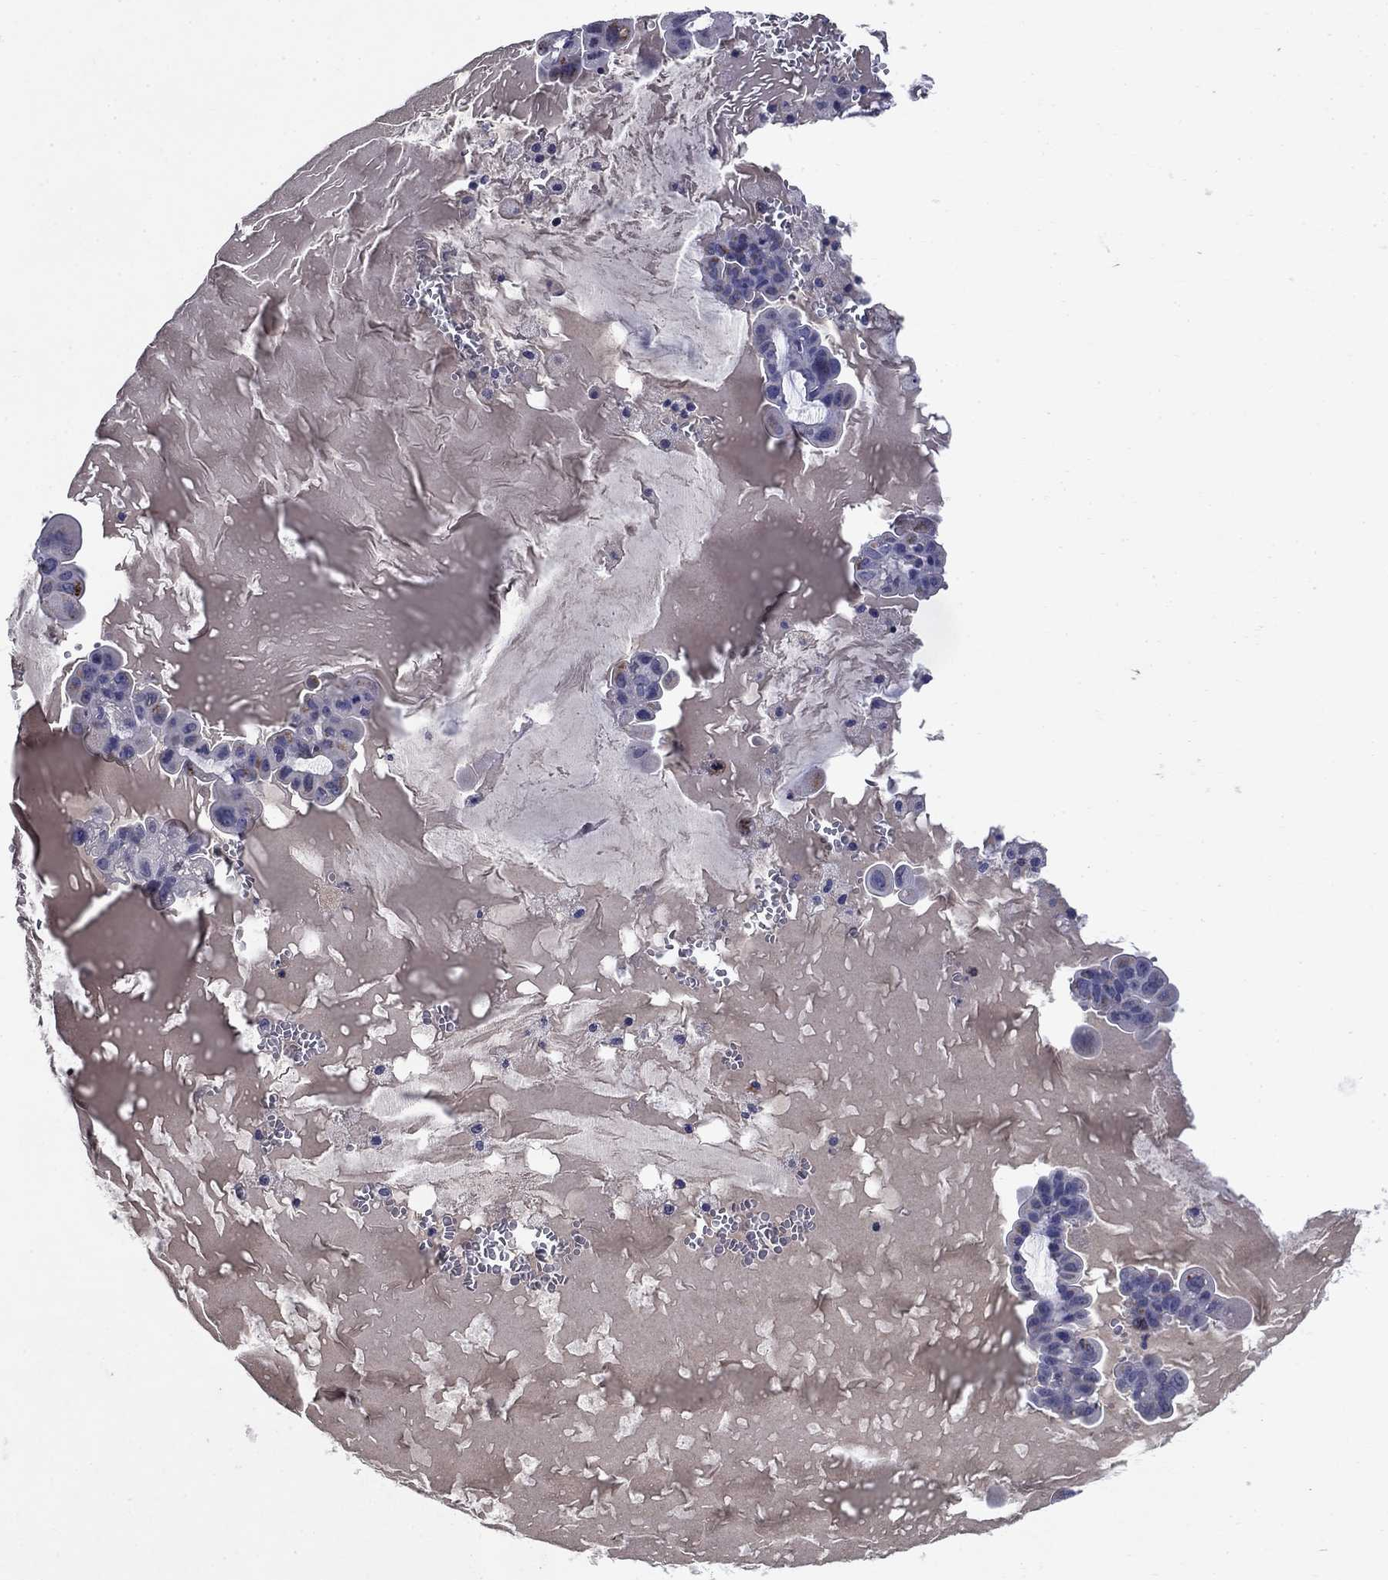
{"staining": {"intensity": "negative", "quantity": "none", "location": "none"}, "tissue": "ovarian cancer", "cell_type": "Tumor cells", "image_type": "cancer", "snomed": [{"axis": "morphology", "description": "Cystadenocarcinoma, mucinous, NOS"}, {"axis": "topography", "description": "Ovary"}], "caption": "Immunohistochemistry (IHC) photomicrograph of neoplastic tissue: human ovarian mucinous cystadenocarcinoma stained with DAB shows no significant protein staining in tumor cells.", "gene": "STAB2", "patient": {"sex": "female", "age": 63}}